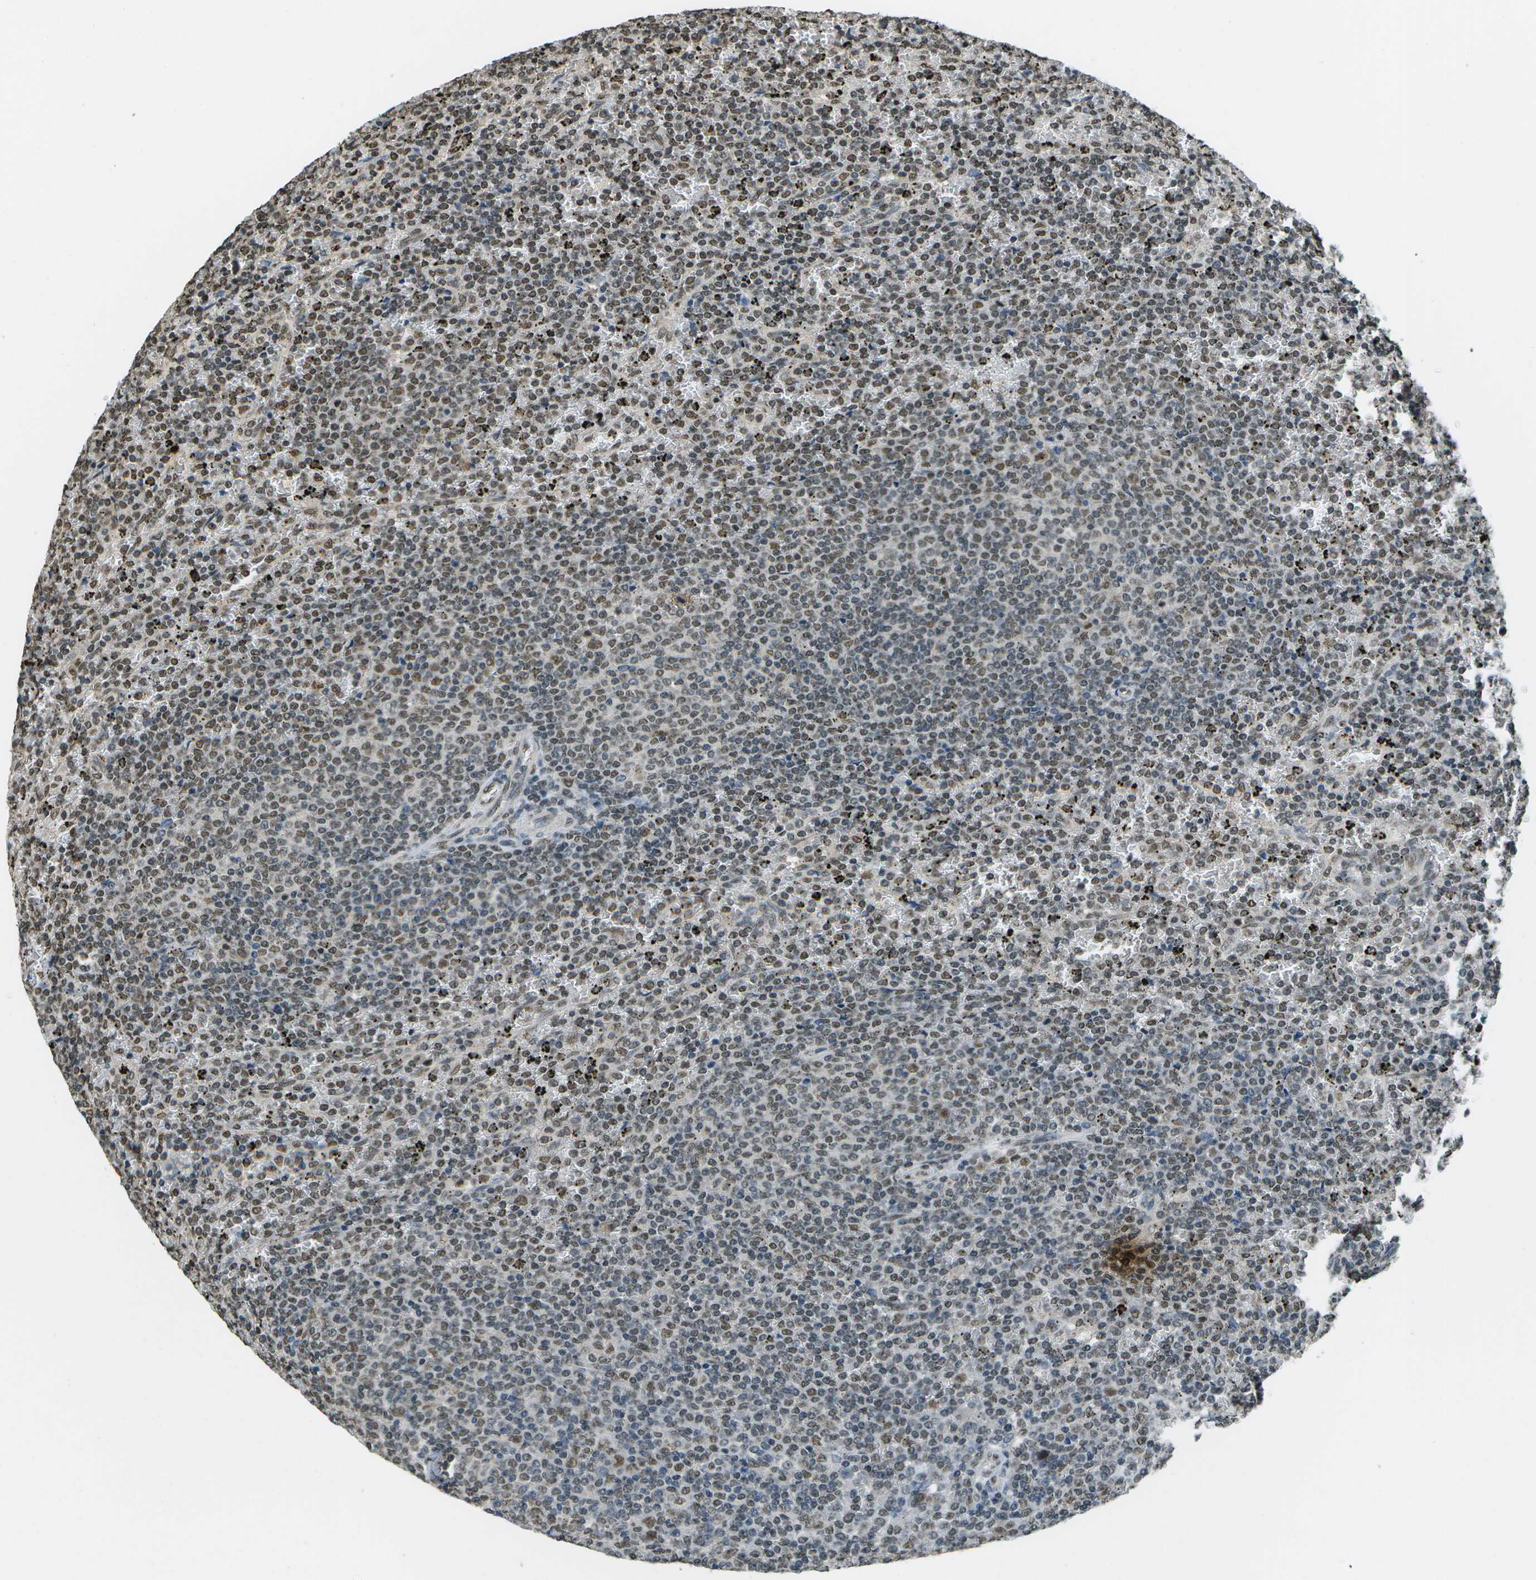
{"staining": {"intensity": "moderate", "quantity": "25%-75%", "location": "nuclear"}, "tissue": "lymphoma", "cell_type": "Tumor cells", "image_type": "cancer", "snomed": [{"axis": "morphology", "description": "Malignant lymphoma, non-Hodgkin's type, Low grade"}, {"axis": "topography", "description": "Spleen"}], "caption": "A high-resolution micrograph shows immunohistochemistry (IHC) staining of lymphoma, which reveals moderate nuclear positivity in approximately 25%-75% of tumor cells.", "gene": "ABL2", "patient": {"sex": "female", "age": 77}}